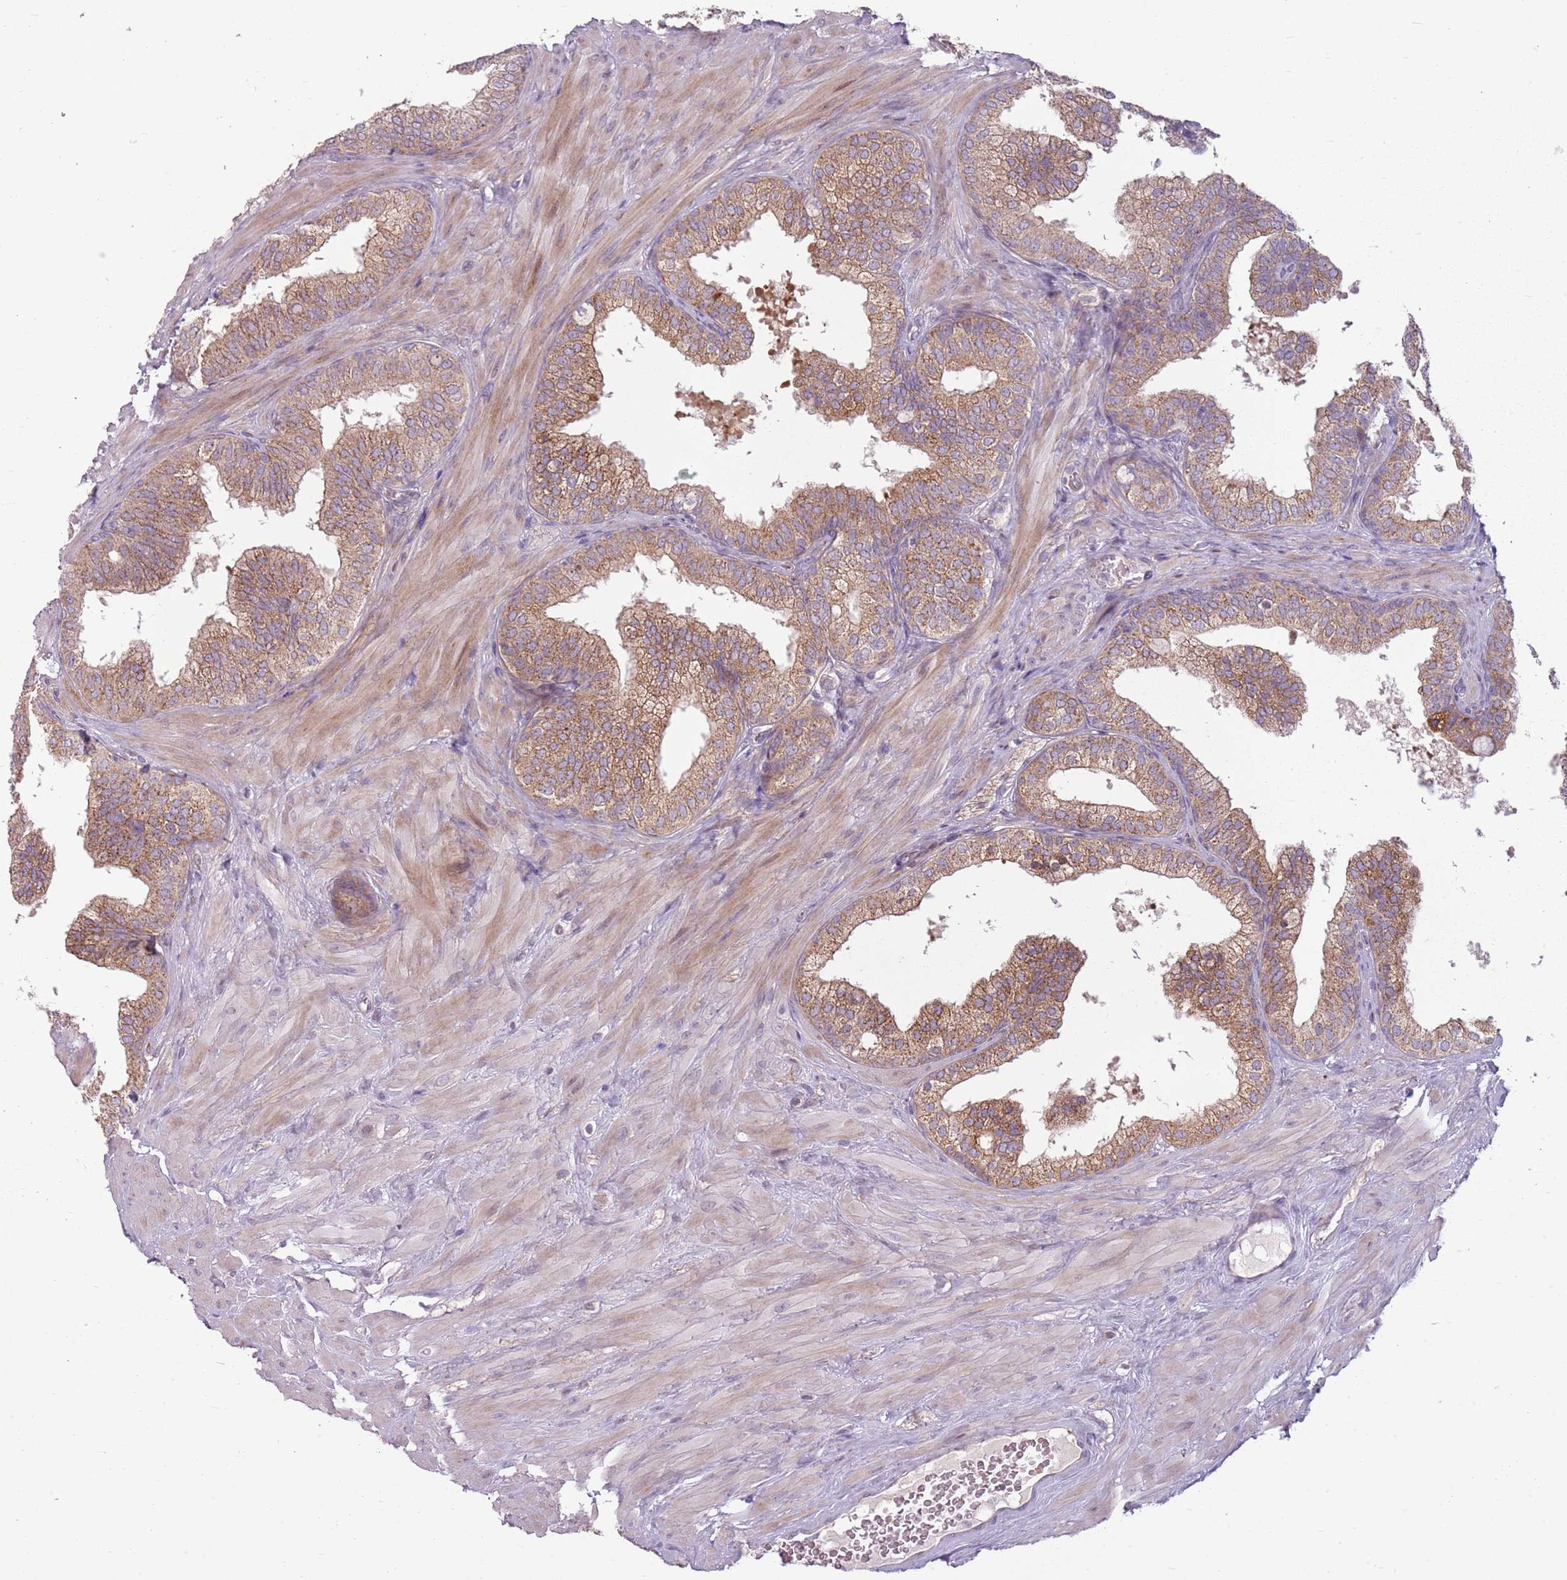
{"staining": {"intensity": "moderate", "quantity": ">75%", "location": "cytoplasmic/membranous"}, "tissue": "prostate", "cell_type": "Glandular cells", "image_type": "normal", "snomed": [{"axis": "morphology", "description": "Normal tissue, NOS"}, {"axis": "topography", "description": "Prostate"}], "caption": "High-magnification brightfield microscopy of benign prostate stained with DAB (3,3'-diaminobenzidine) (brown) and counterstained with hematoxylin (blue). glandular cells exhibit moderate cytoplasmic/membranous expression is appreciated in about>75% of cells.", "gene": "ZNF530", "patient": {"sex": "male", "age": 60}}